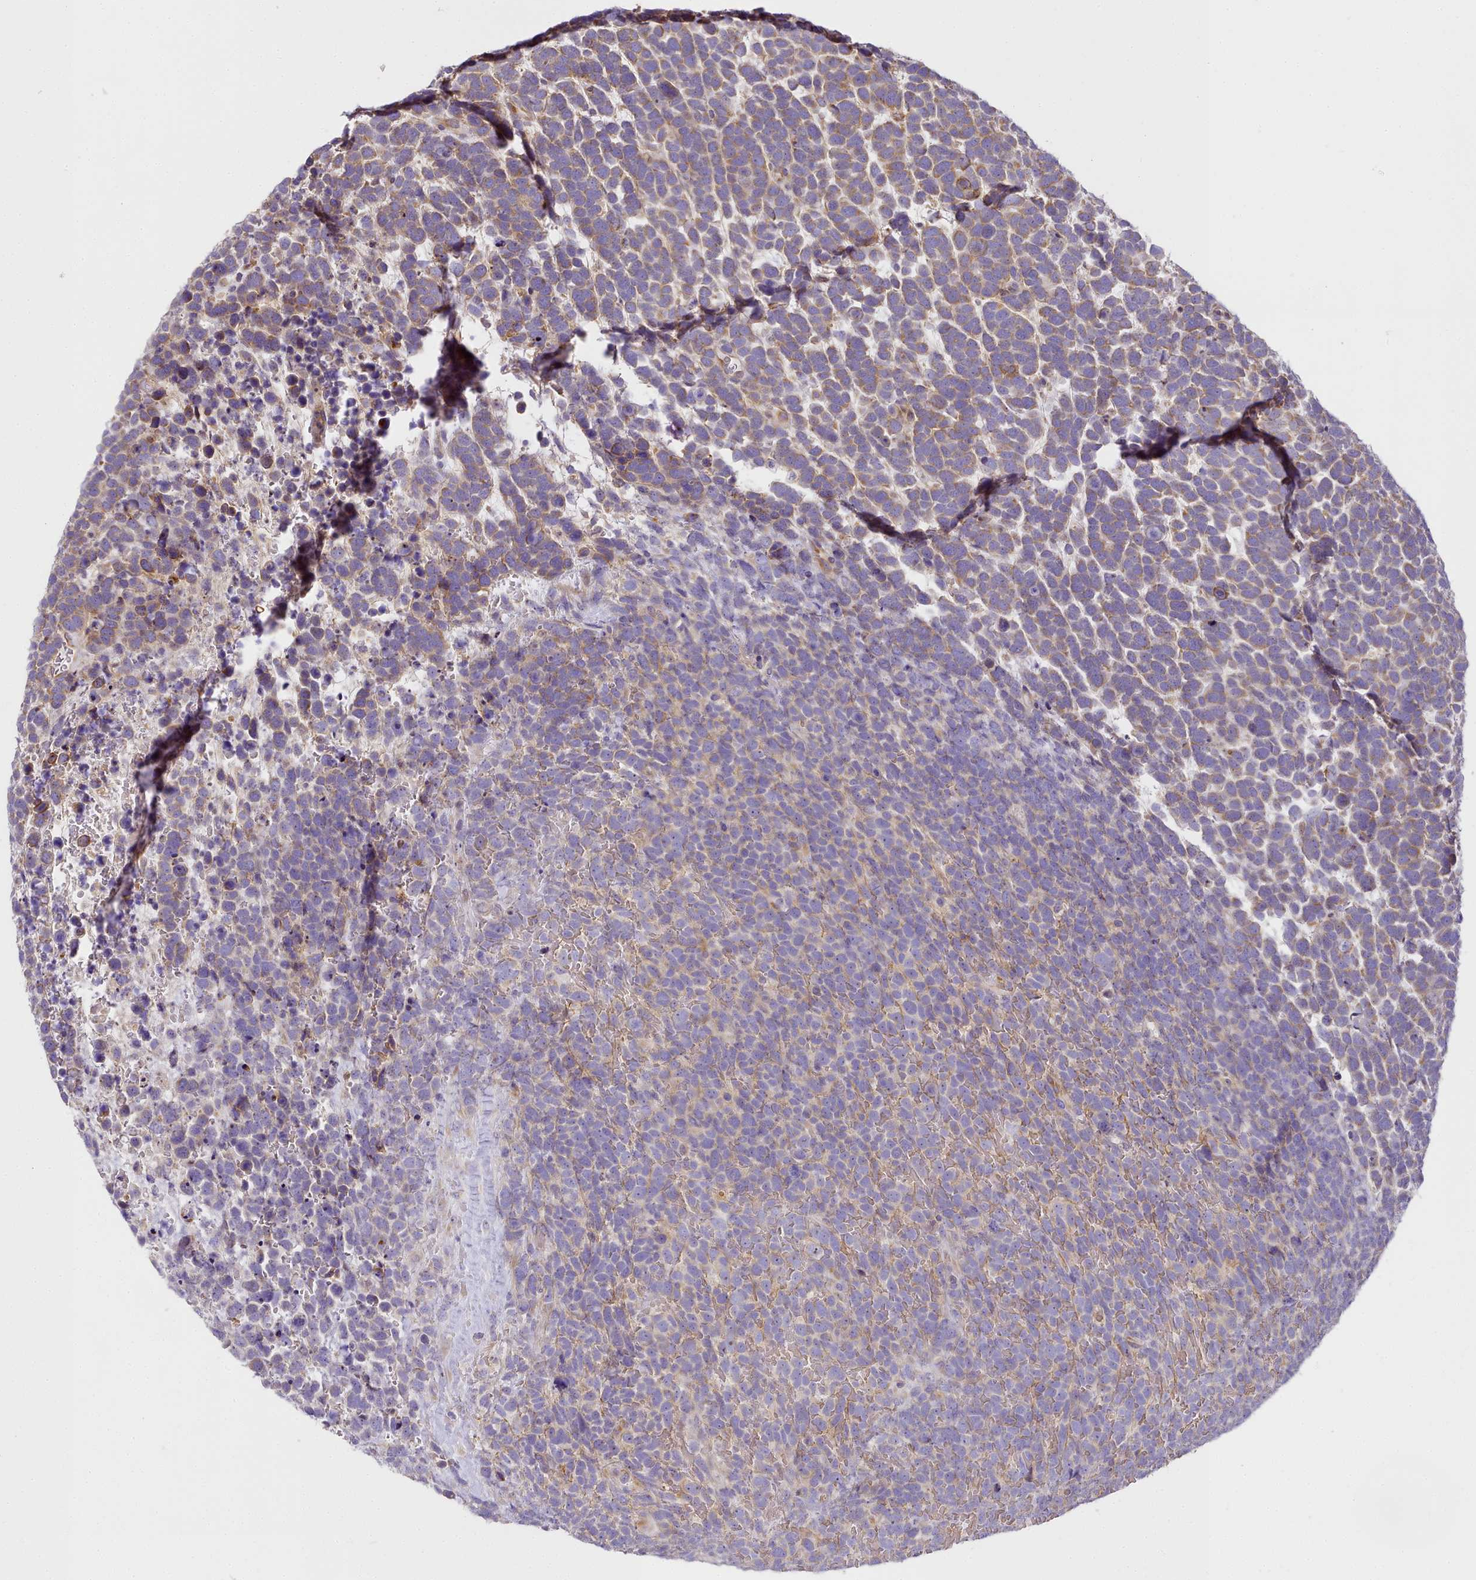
{"staining": {"intensity": "weak", "quantity": "25%-75%", "location": "cytoplasmic/membranous"}, "tissue": "urothelial cancer", "cell_type": "Tumor cells", "image_type": "cancer", "snomed": [{"axis": "morphology", "description": "Urothelial carcinoma, High grade"}, {"axis": "topography", "description": "Urinary bladder"}], "caption": "About 25%-75% of tumor cells in high-grade urothelial carcinoma display weak cytoplasmic/membranous protein positivity as visualized by brown immunohistochemical staining.", "gene": "NBPF1", "patient": {"sex": "female", "age": 82}}